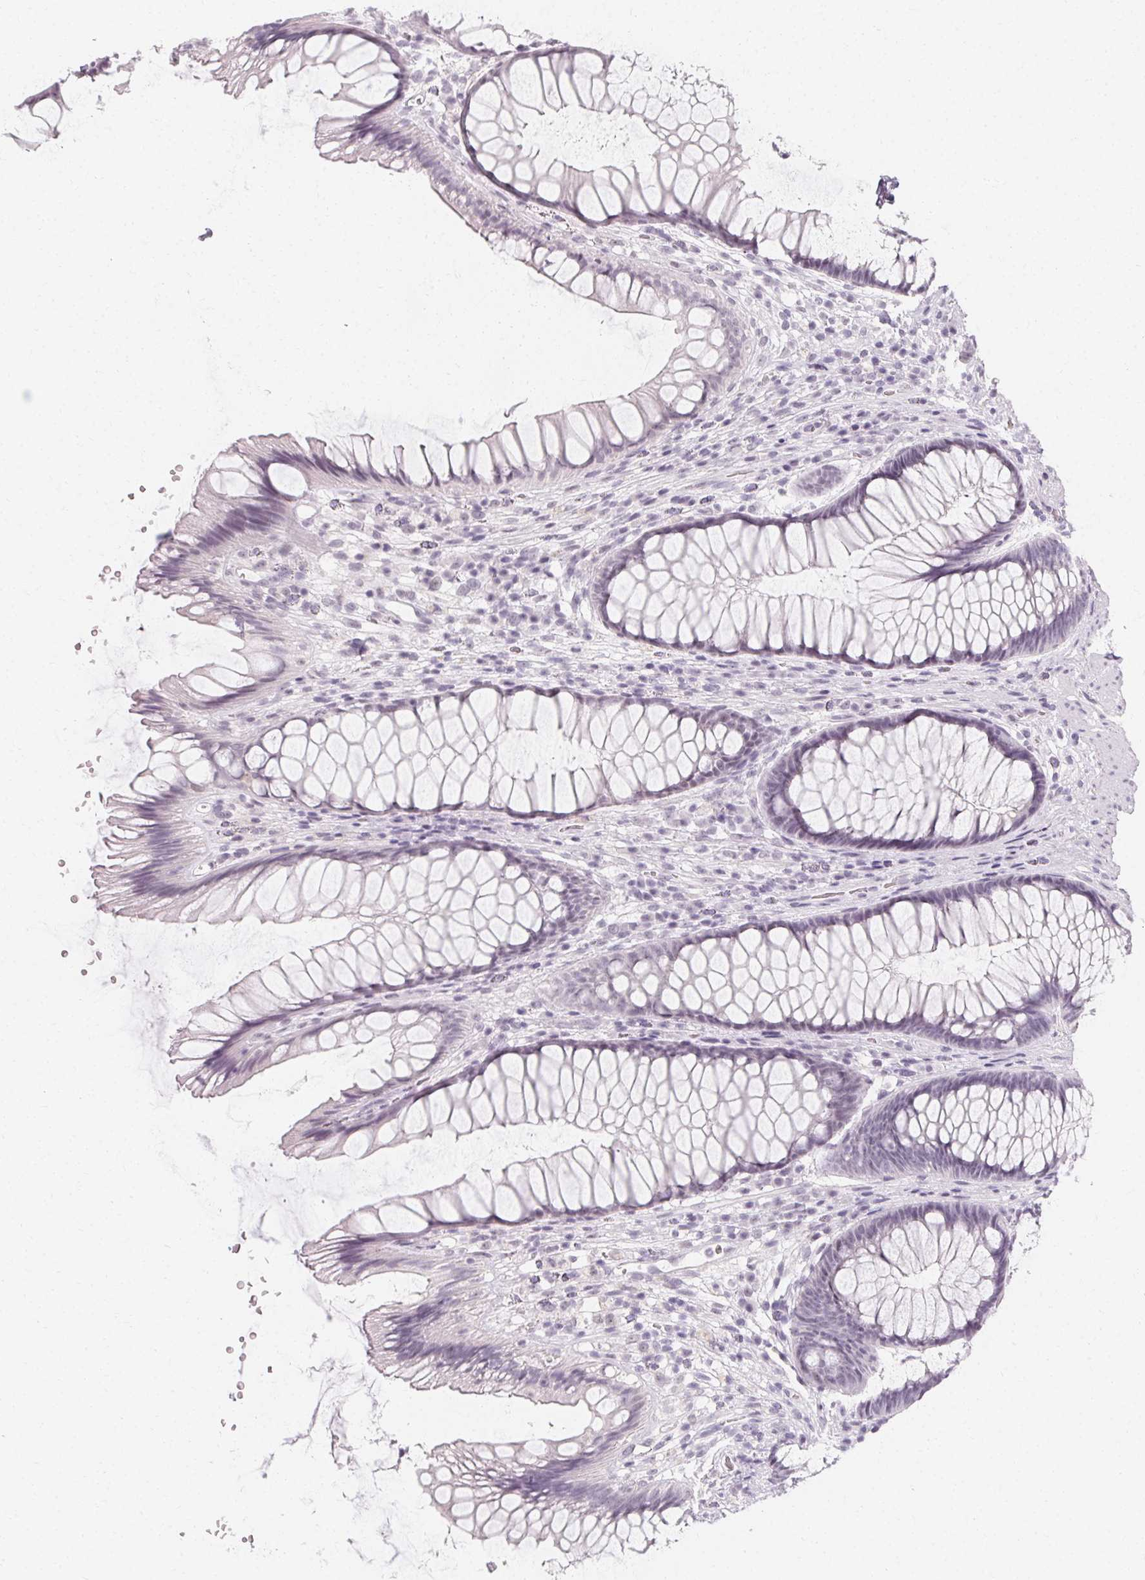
{"staining": {"intensity": "negative", "quantity": "none", "location": "none"}, "tissue": "rectum", "cell_type": "Glandular cells", "image_type": "normal", "snomed": [{"axis": "morphology", "description": "Normal tissue, NOS"}, {"axis": "topography", "description": "Rectum"}], "caption": "Immunohistochemistry photomicrograph of benign rectum: rectum stained with DAB (3,3'-diaminobenzidine) exhibits no significant protein staining in glandular cells.", "gene": "SYNPR", "patient": {"sex": "male", "age": 53}}